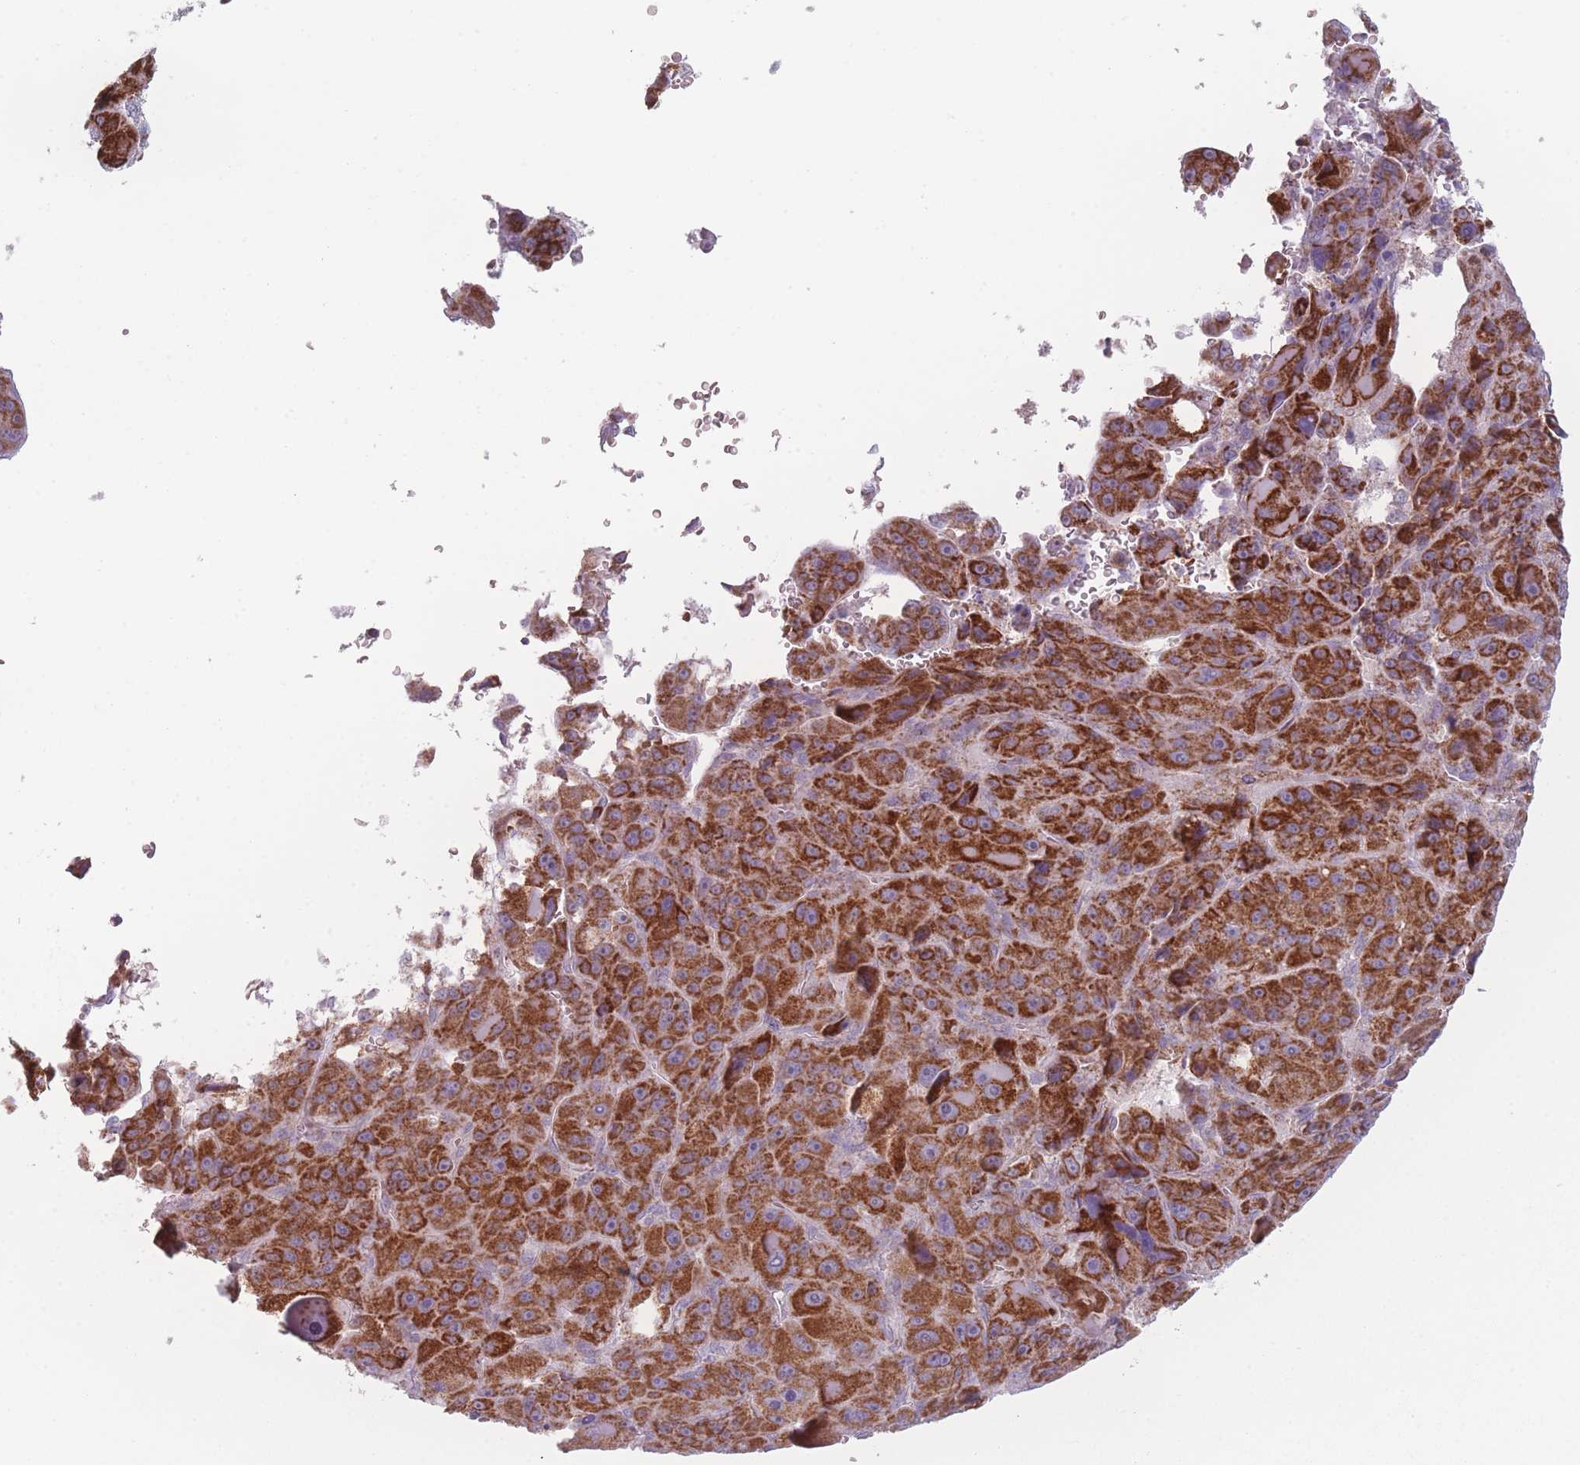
{"staining": {"intensity": "strong", "quantity": ">75%", "location": "cytoplasmic/membranous"}, "tissue": "liver cancer", "cell_type": "Tumor cells", "image_type": "cancer", "snomed": [{"axis": "morphology", "description": "Carcinoma, Hepatocellular, NOS"}, {"axis": "topography", "description": "Liver"}], "caption": "Liver cancer tissue demonstrates strong cytoplasmic/membranous positivity in about >75% of tumor cells, visualized by immunohistochemistry.", "gene": "DCHS1", "patient": {"sex": "male", "age": 76}}